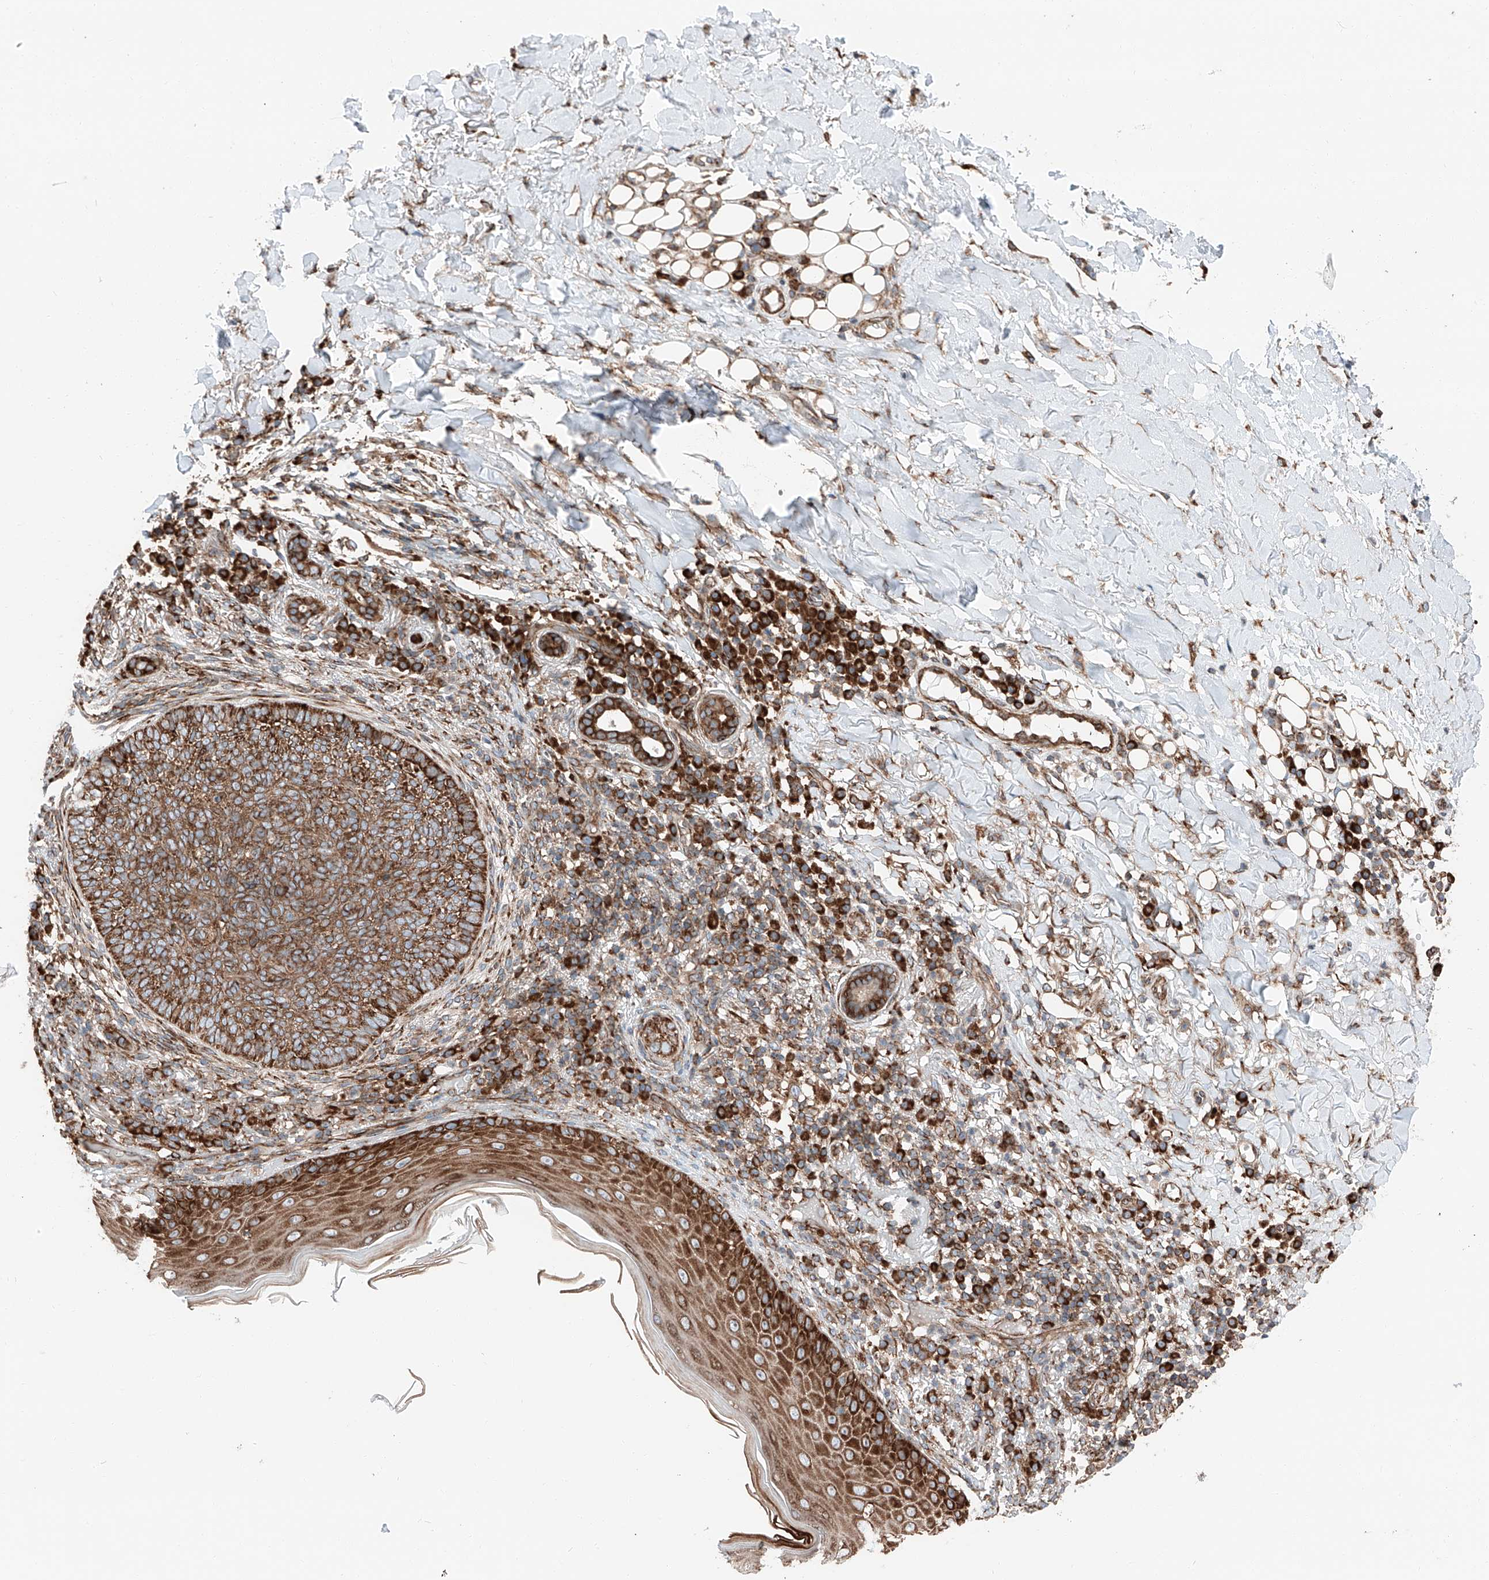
{"staining": {"intensity": "moderate", "quantity": ">75%", "location": "cytoplasmic/membranous"}, "tissue": "skin cancer", "cell_type": "Tumor cells", "image_type": "cancer", "snomed": [{"axis": "morphology", "description": "Basal cell carcinoma"}, {"axis": "topography", "description": "Skin"}], "caption": "Tumor cells demonstrate medium levels of moderate cytoplasmic/membranous expression in about >75% of cells in basal cell carcinoma (skin).", "gene": "ZC3H15", "patient": {"sex": "male", "age": 85}}